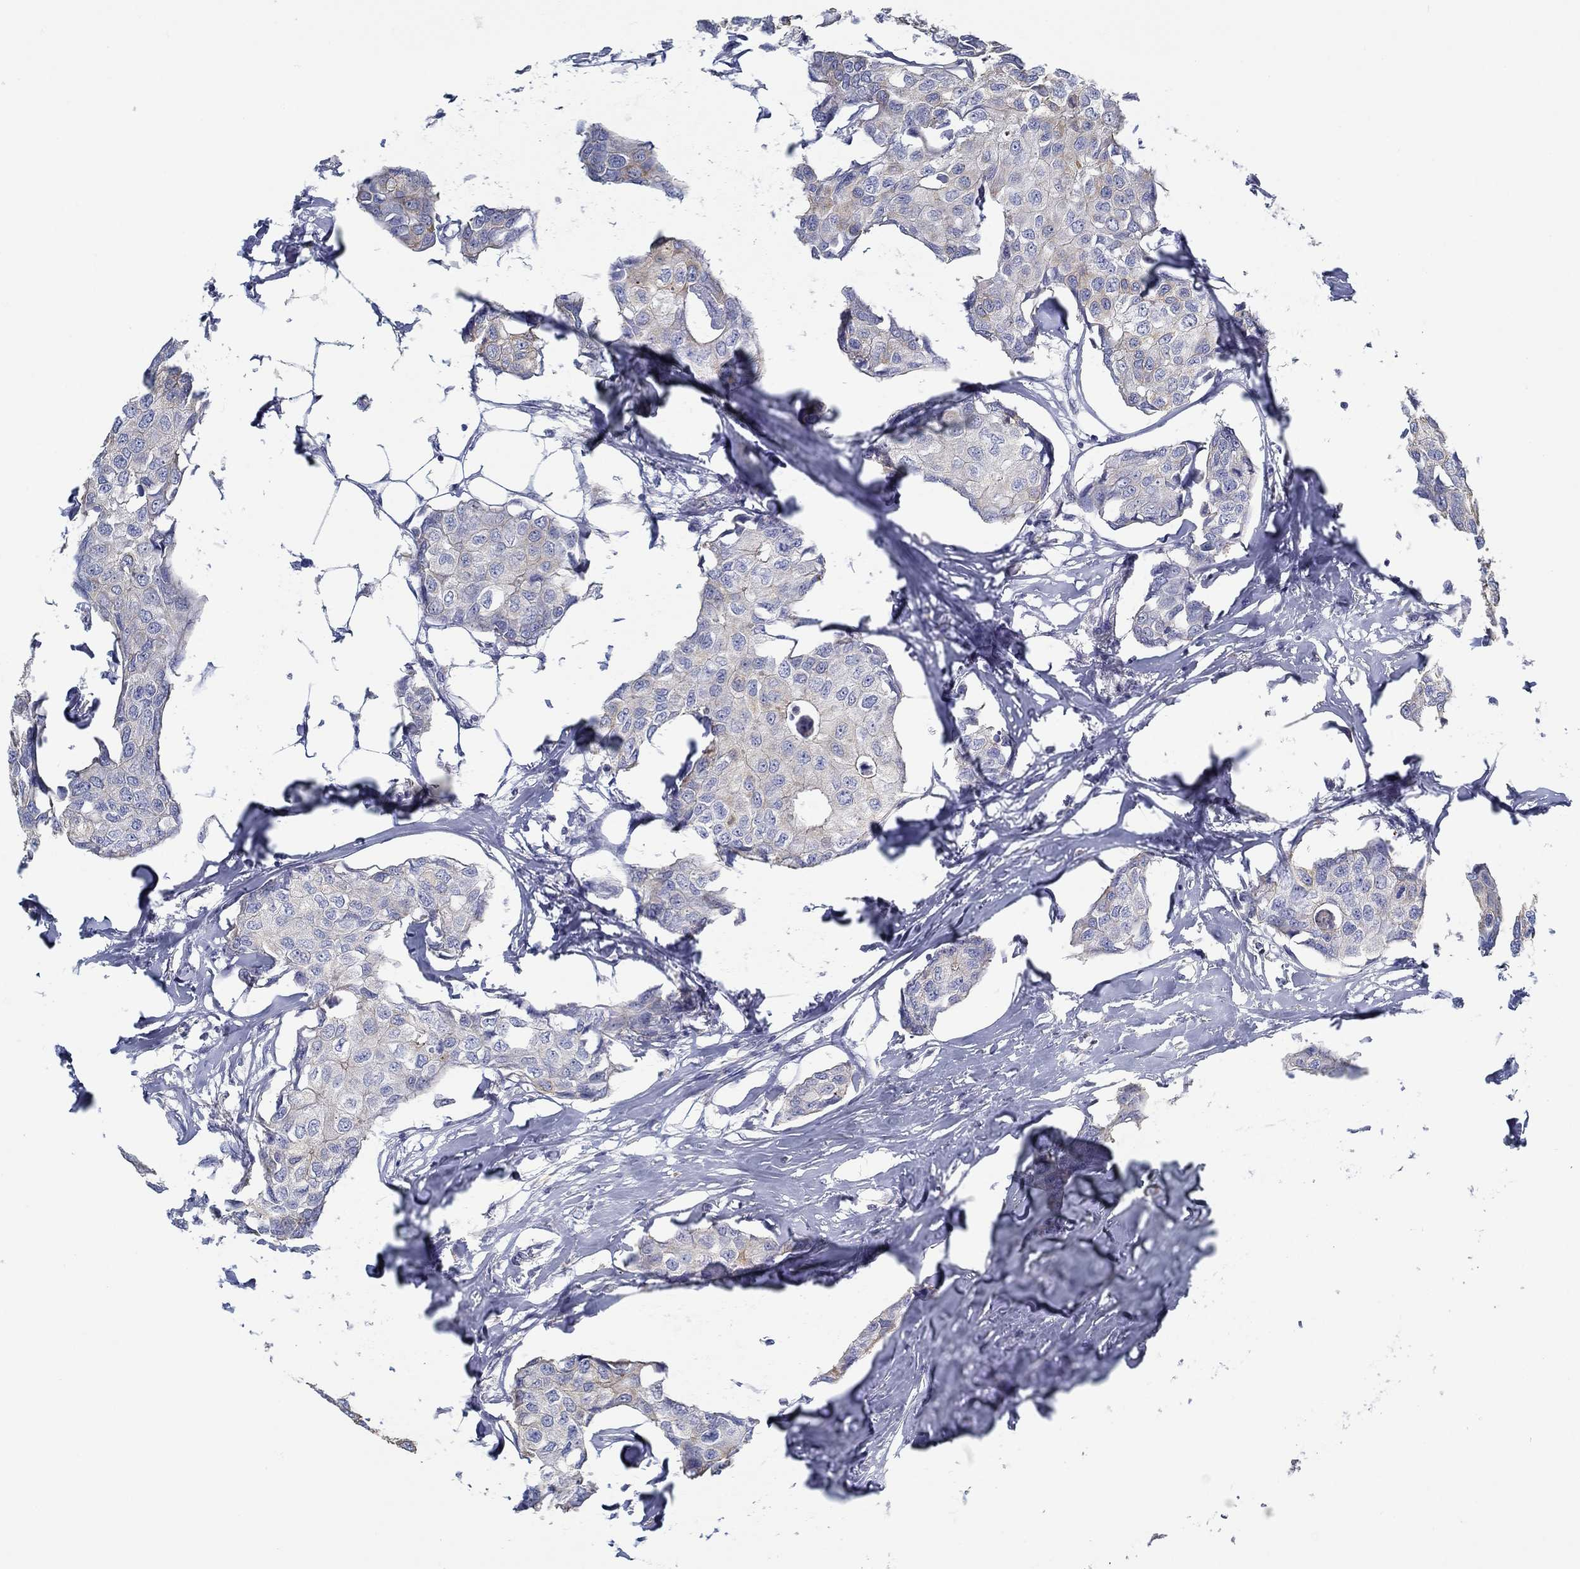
{"staining": {"intensity": "negative", "quantity": "none", "location": "none"}, "tissue": "breast cancer", "cell_type": "Tumor cells", "image_type": "cancer", "snomed": [{"axis": "morphology", "description": "Duct carcinoma"}, {"axis": "topography", "description": "Breast"}], "caption": "The IHC histopathology image has no significant expression in tumor cells of breast cancer (invasive ductal carcinoma) tissue. Brightfield microscopy of immunohistochemistry (IHC) stained with DAB (3,3'-diaminobenzidine) (brown) and hematoxylin (blue), captured at high magnification.", "gene": "BBOF1", "patient": {"sex": "female", "age": 80}}